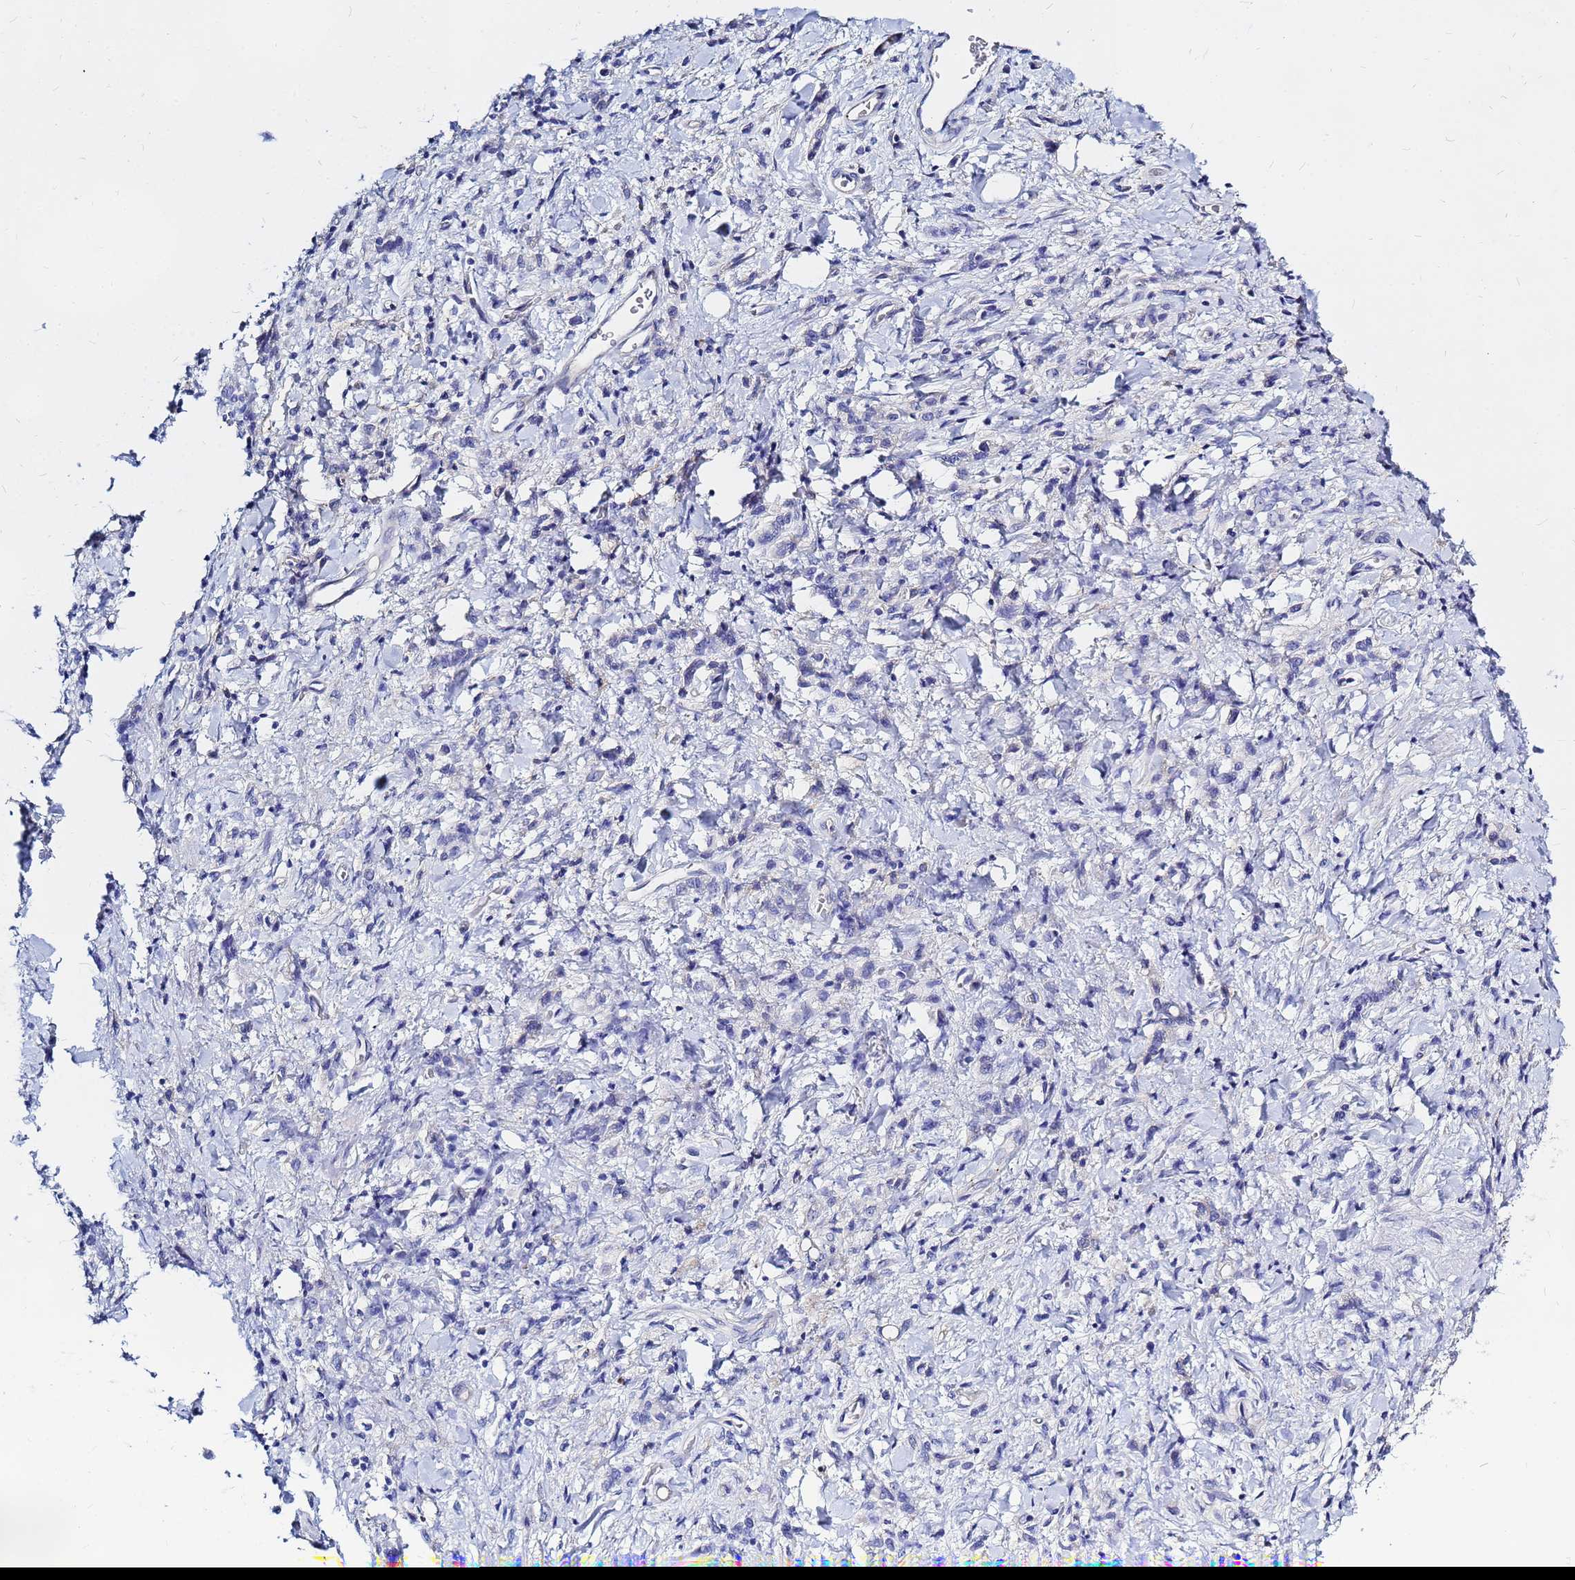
{"staining": {"intensity": "negative", "quantity": "none", "location": "none"}, "tissue": "stomach cancer", "cell_type": "Tumor cells", "image_type": "cancer", "snomed": [{"axis": "morphology", "description": "Adenocarcinoma, NOS"}, {"axis": "topography", "description": "Stomach"}], "caption": "Human stomach cancer (adenocarcinoma) stained for a protein using immunohistochemistry (IHC) shows no expression in tumor cells.", "gene": "ZNF552", "patient": {"sex": "male", "age": 77}}